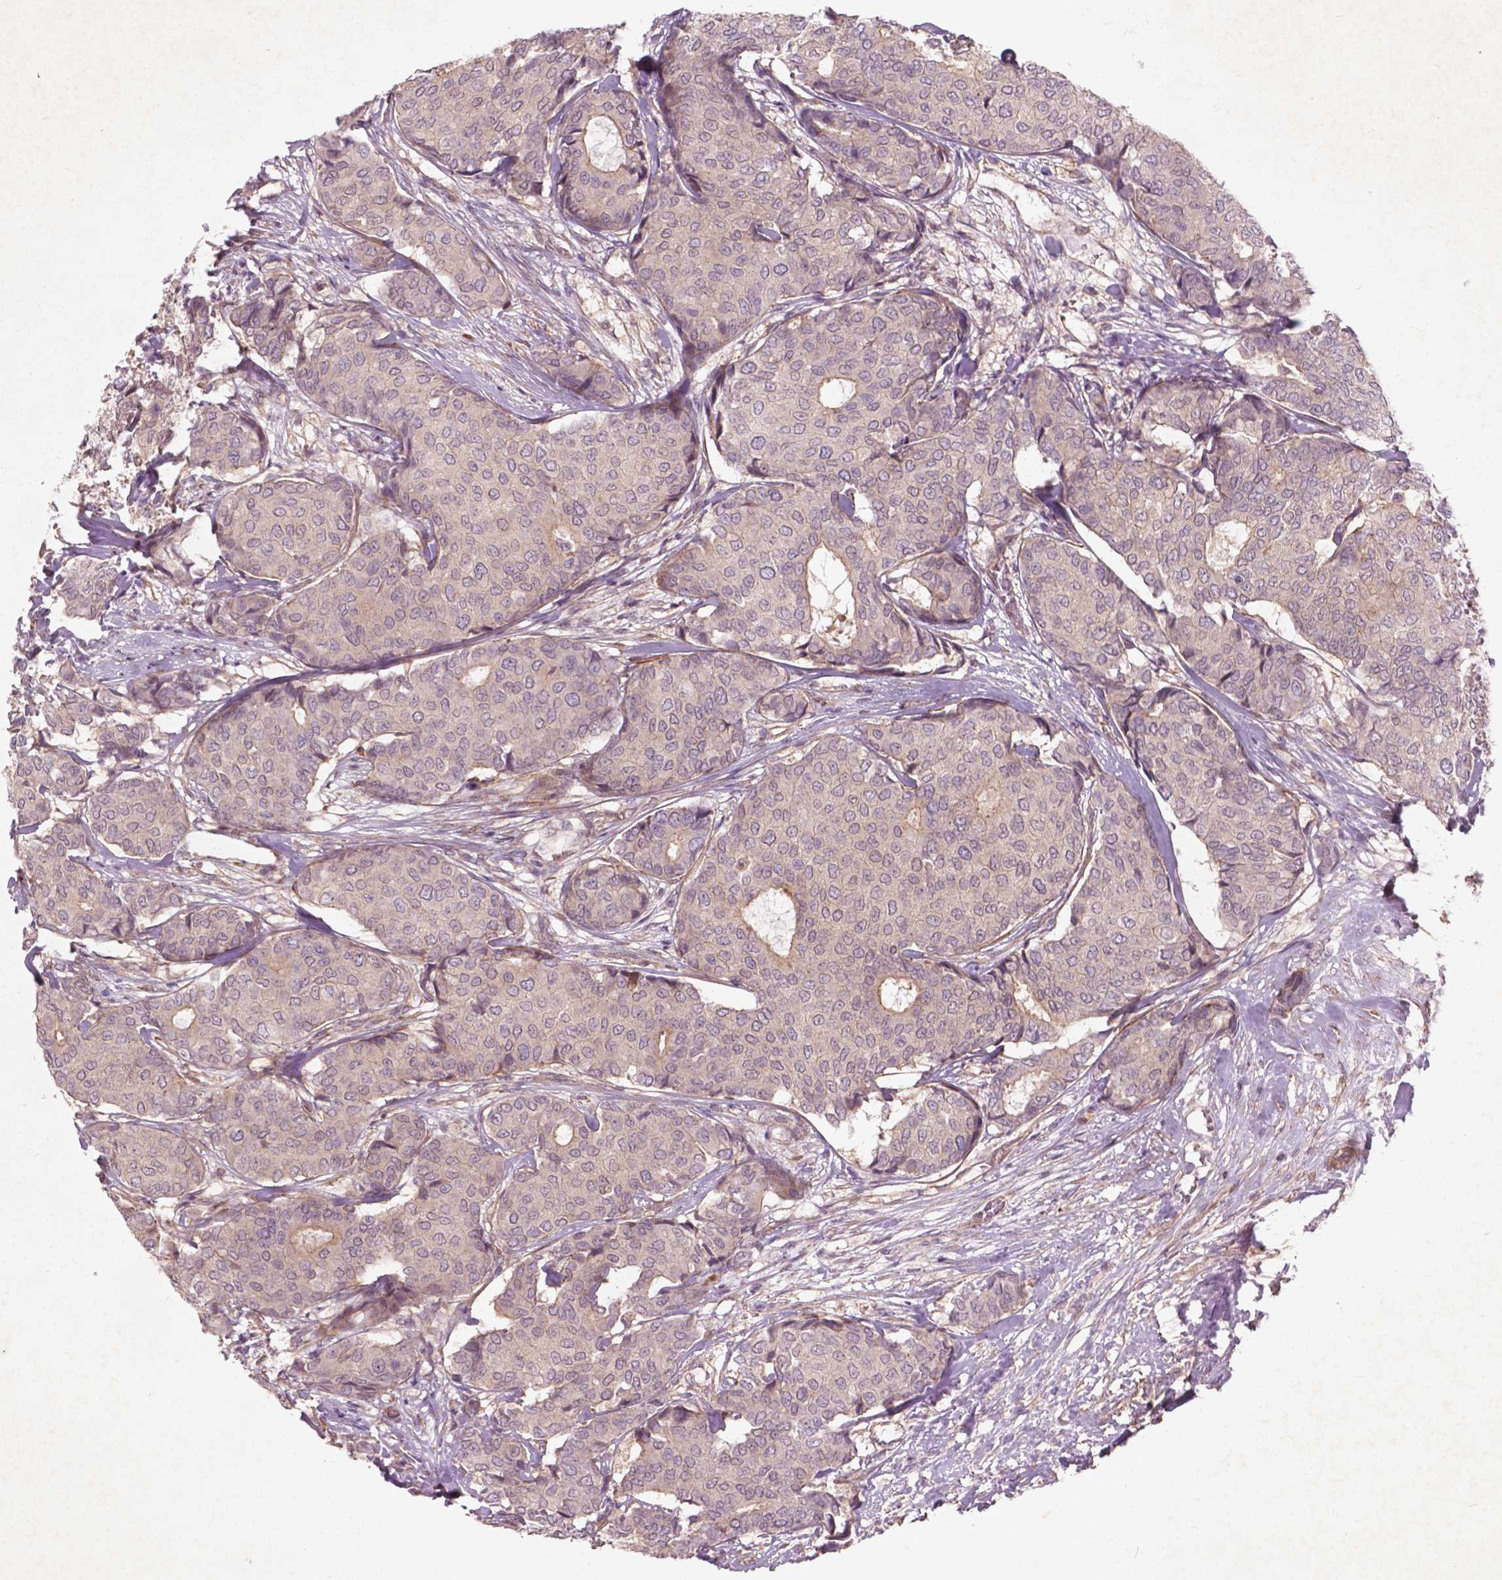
{"staining": {"intensity": "negative", "quantity": "none", "location": "none"}, "tissue": "breast cancer", "cell_type": "Tumor cells", "image_type": "cancer", "snomed": [{"axis": "morphology", "description": "Duct carcinoma"}, {"axis": "topography", "description": "Breast"}], "caption": "This histopathology image is of invasive ductal carcinoma (breast) stained with immunohistochemistry to label a protein in brown with the nuclei are counter-stained blue. There is no staining in tumor cells.", "gene": "RFPL4B", "patient": {"sex": "female", "age": 75}}